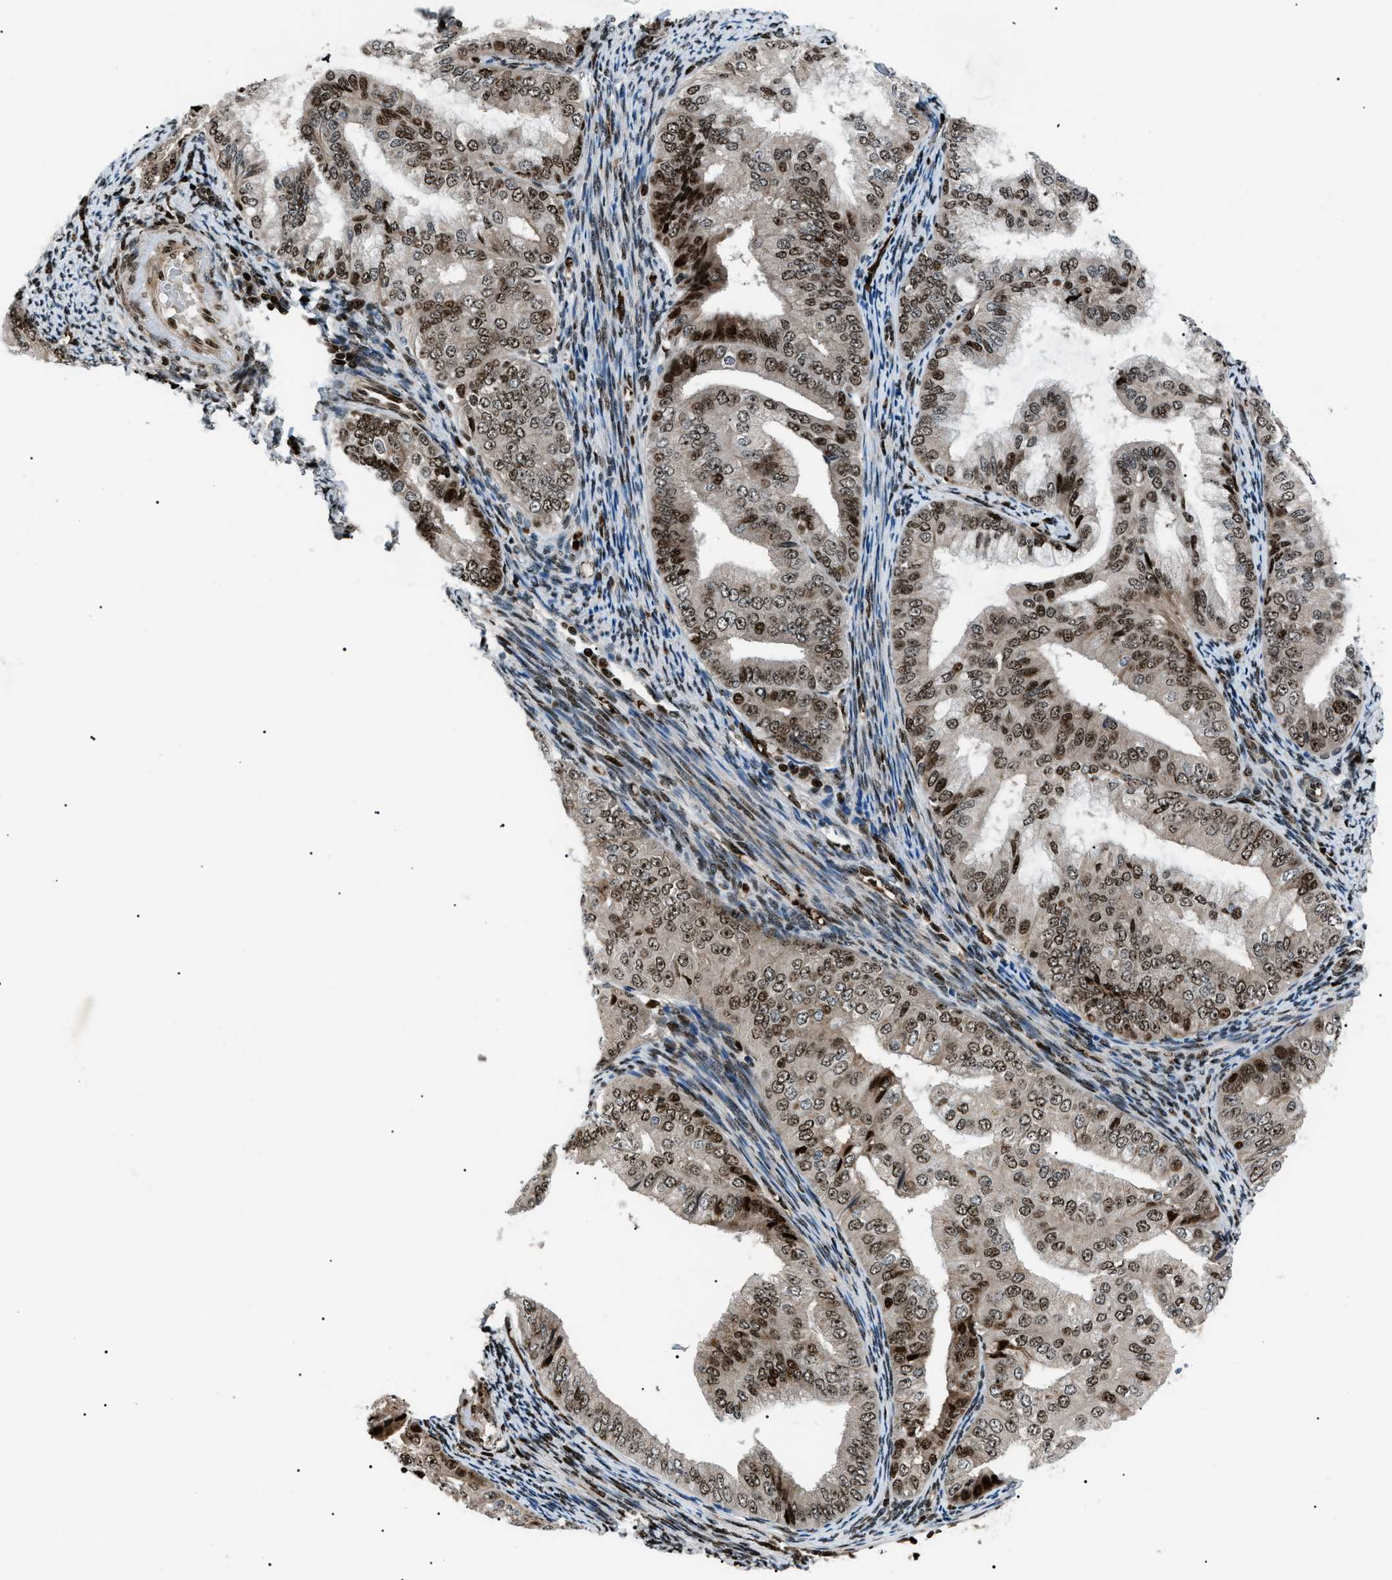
{"staining": {"intensity": "moderate", "quantity": ">75%", "location": "nuclear"}, "tissue": "endometrial cancer", "cell_type": "Tumor cells", "image_type": "cancer", "snomed": [{"axis": "morphology", "description": "Adenocarcinoma, NOS"}, {"axis": "topography", "description": "Endometrium"}], "caption": "Immunohistochemical staining of endometrial cancer exhibits medium levels of moderate nuclear staining in approximately >75% of tumor cells.", "gene": "PRKX", "patient": {"sex": "female", "age": 63}}